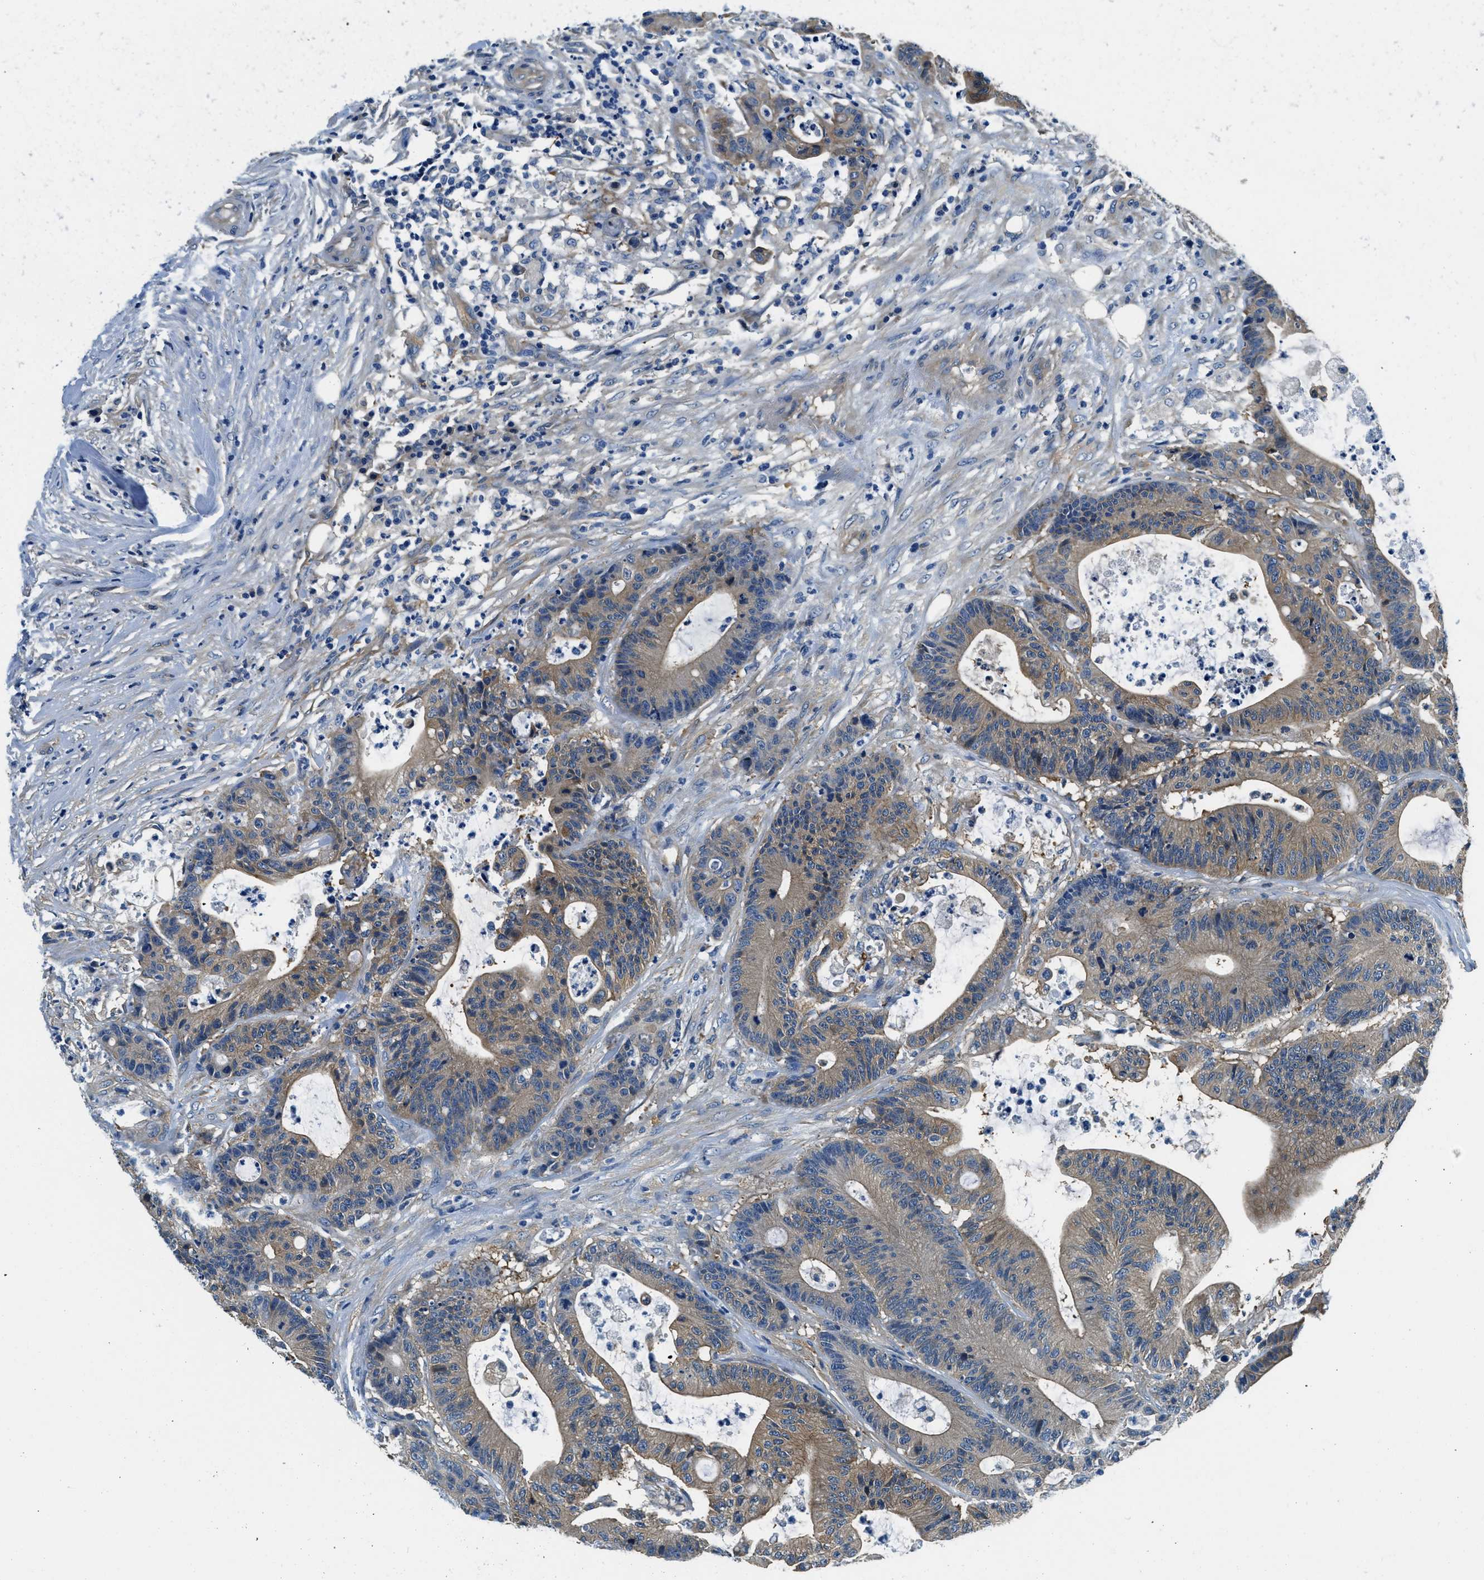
{"staining": {"intensity": "moderate", "quantity": ">75%", "location": "cytoplasmic/membranous"}, "tissue": "colorectal cancer", "cell_type": "Tumor cells", "image_type": "cancer", "snomed": [{"axis": "morphology", "description": "Adenocarcinoma, NOS"}, {"axis": "topography", "description": "Colon"}], "caption": "Human colorectal cancer (adenocarcinoma) stained with a brown dye demonstrates moderate cytoplasmic/membranous positive expression in about >75% of tumor cells.", "gene": "TWF1", "patient": {"sex": "female", "age": 84}}